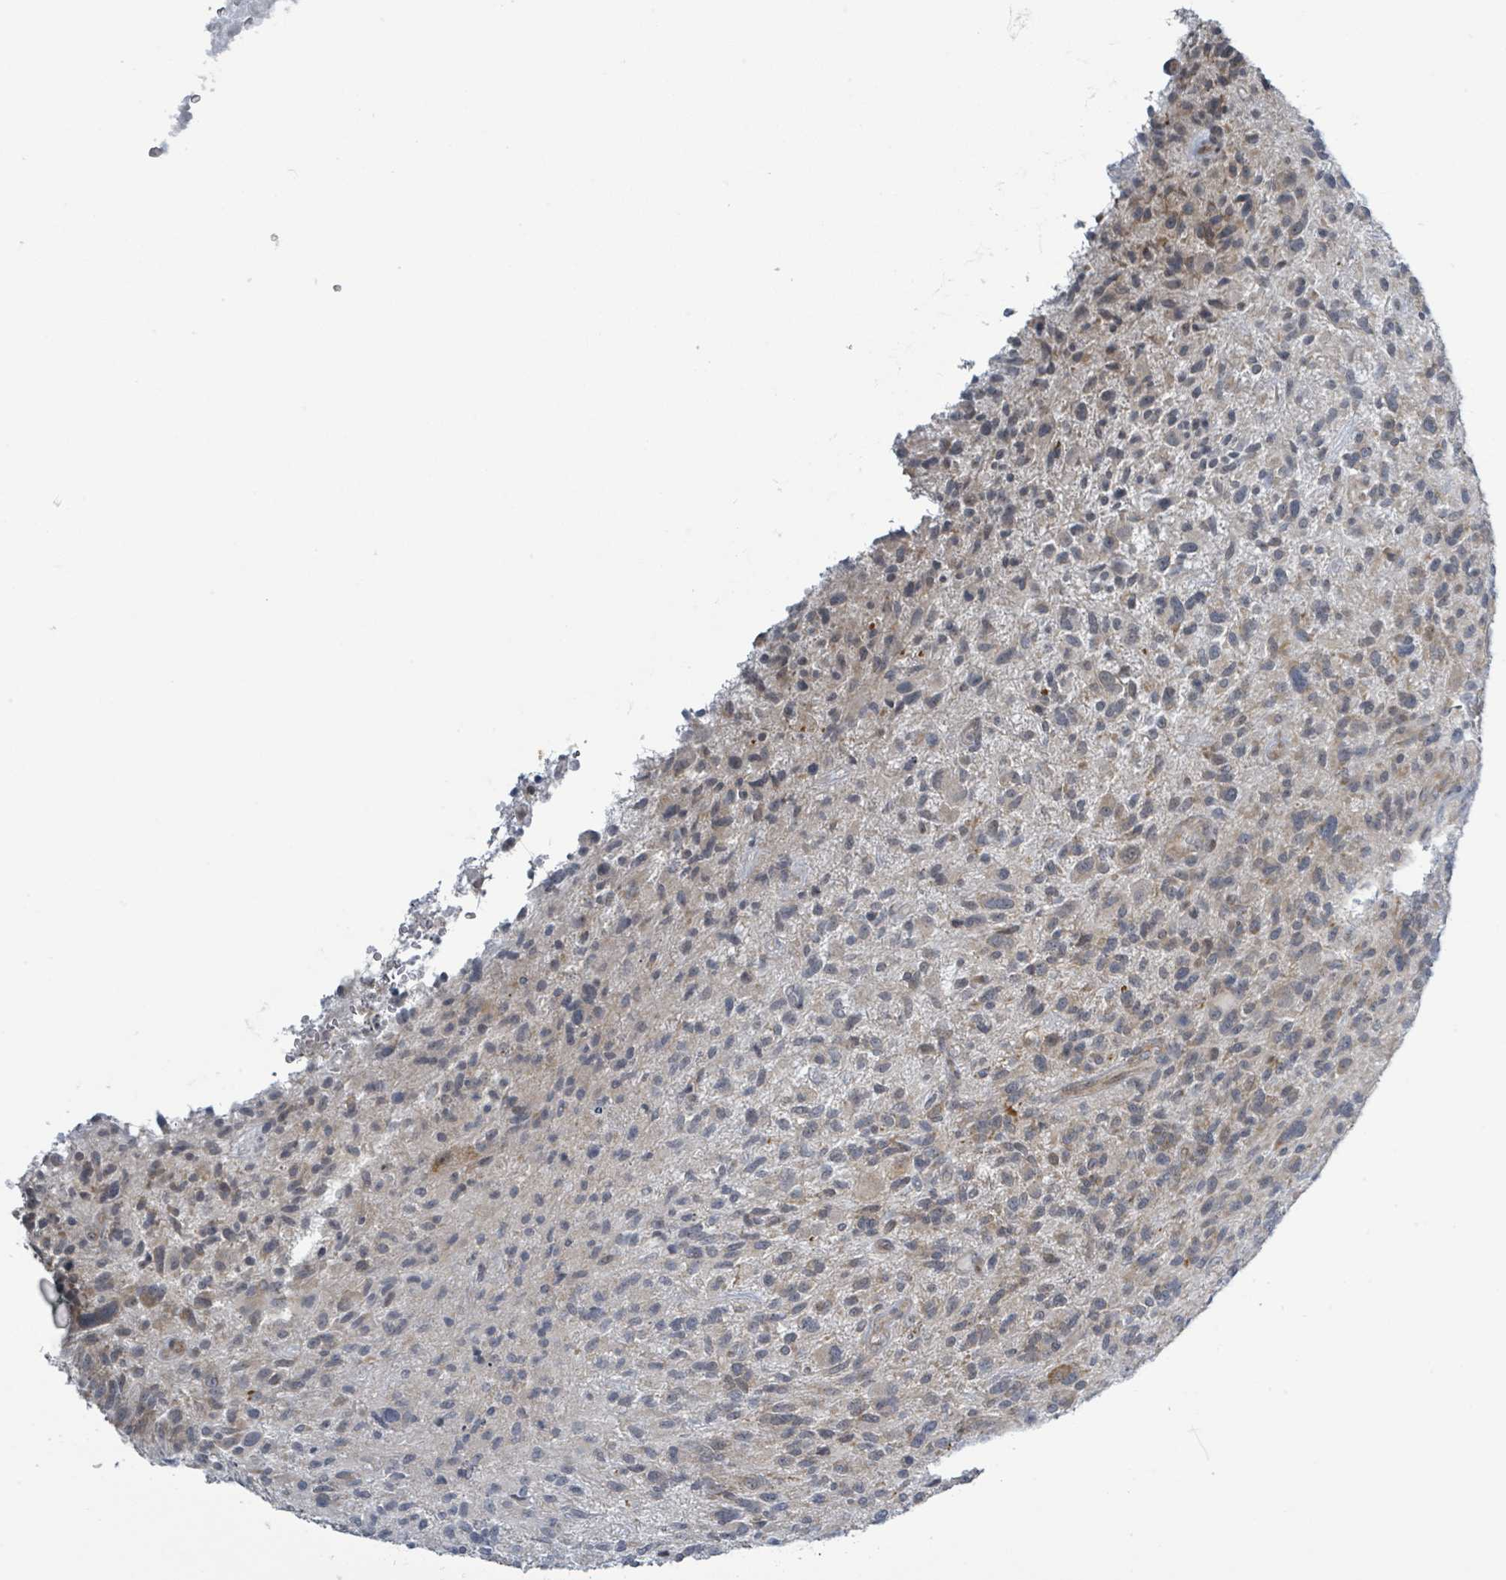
{"staining": {"intensity": "weak", "quantity": "<25%", "location": "cytoplasmic/membranous"}, "tissue": "glioma", "cell_type": "Tumor cells", "image_type": "cancer", "snomed": [{"axis": "morphology", "description": "Glioma, malignant, High grade"}, {"axis": "topography", "description": "Brain"}], "caption": "DAB immunohistochemical staining of human malignant glioma (high-grade) shows no significant staining in tumor cells.", "gene": "RPL32", "patient": {"sex": "male", "age": 47}}